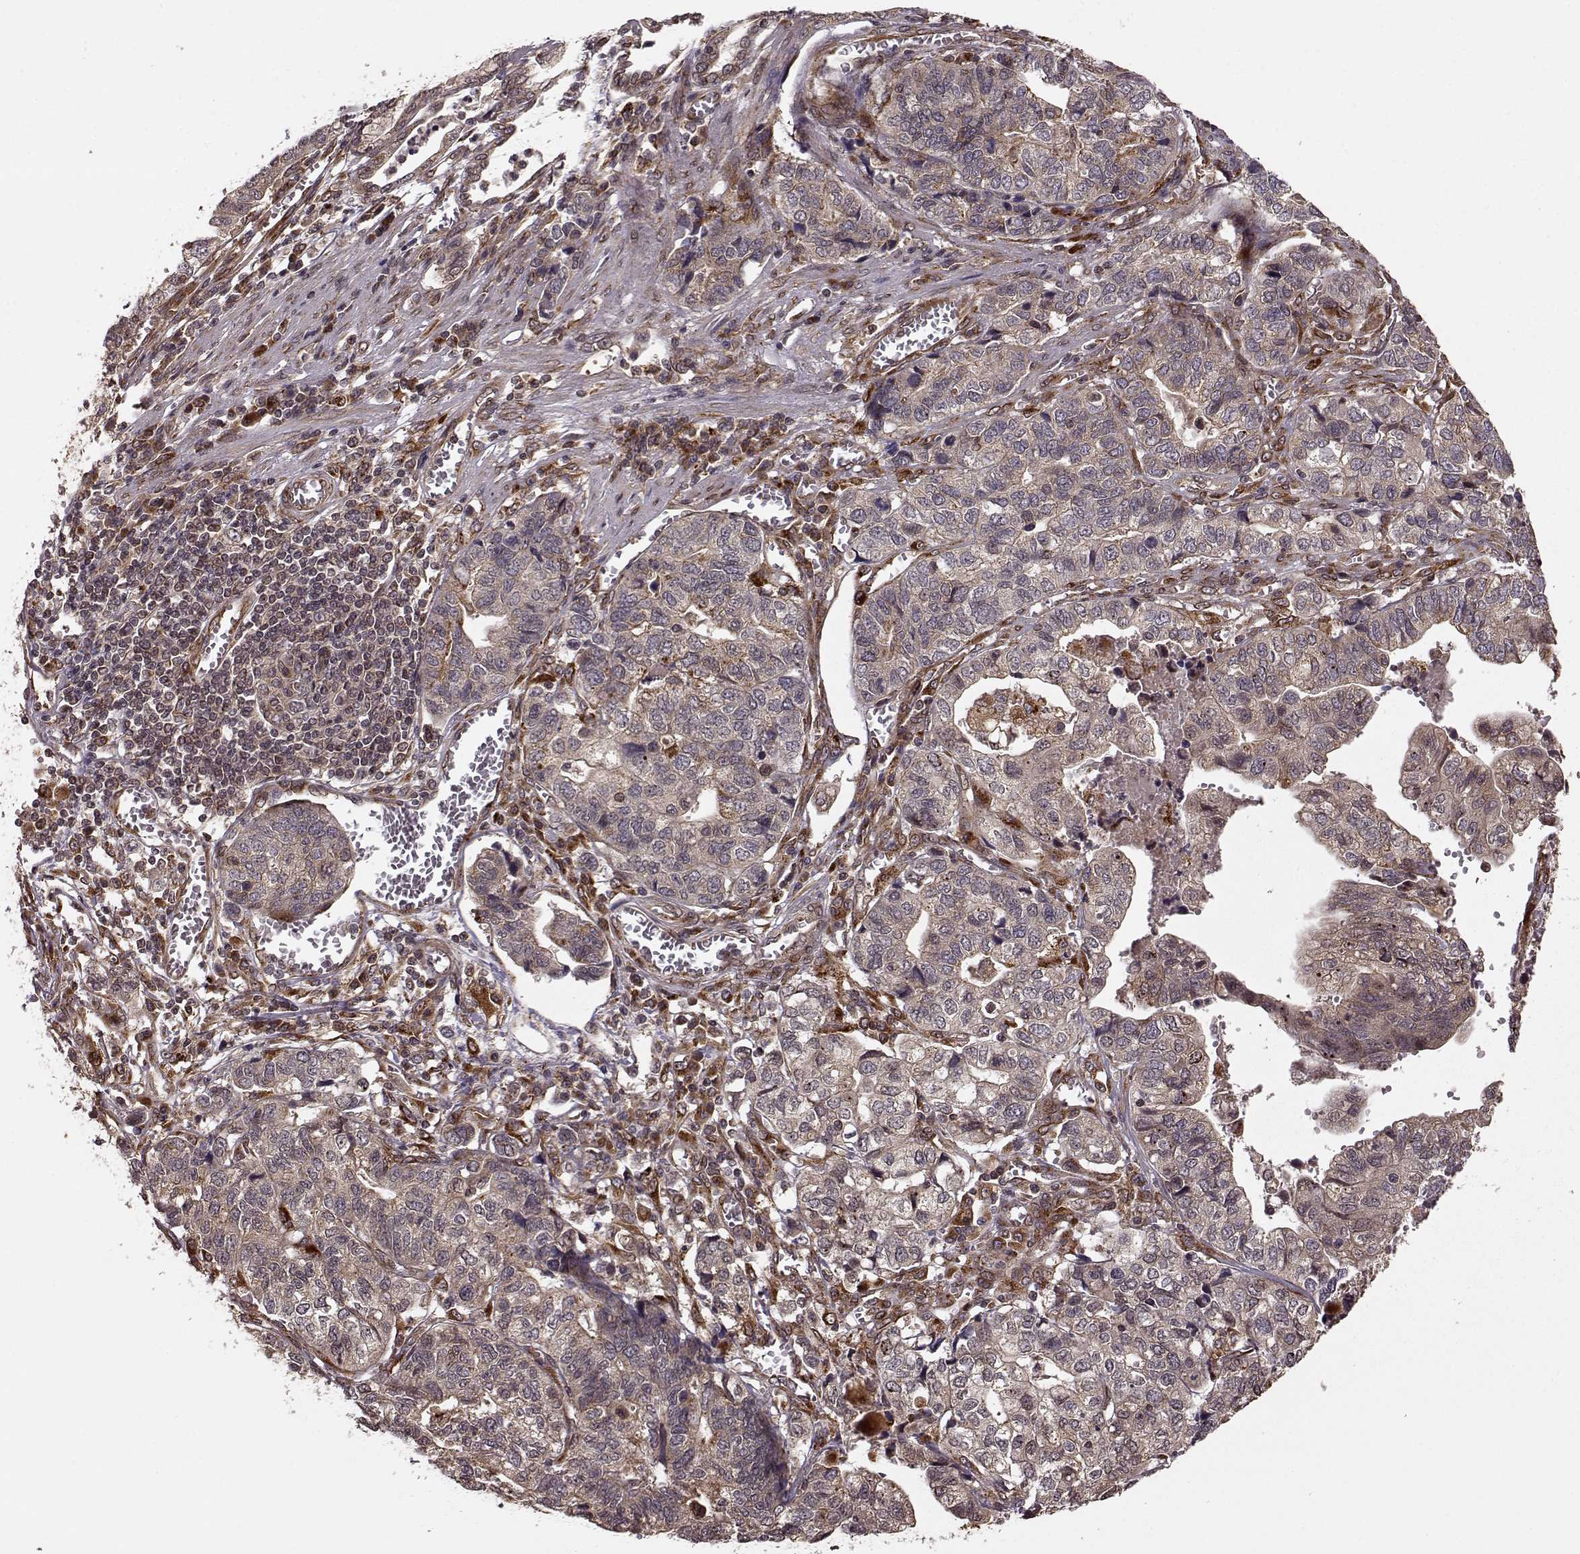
{"staining": {"intensity": "weak", "quantity": ">75%", "location": "cytoplasmic/membranous"}, "tissue": "stomach cancer", "cell_type": "Tumor cells", "image_type": "cancer", "snomed": [{"axis": "morphology", "description": "Adenocarcinoma, NOS"}, {"axis": "topography", "description": "Stomach, upper"}], "caption": "Immunohistochemistry photomicrograph of stomach cancer (adenocarcinoma) stained for a protein (brown), which demonstrates low levels of weak cytoplasmic/membranous positivity in about >75% of tumor cells.", "gene": "YIPF5", "patient": {"sex": "female", "age": 67}}